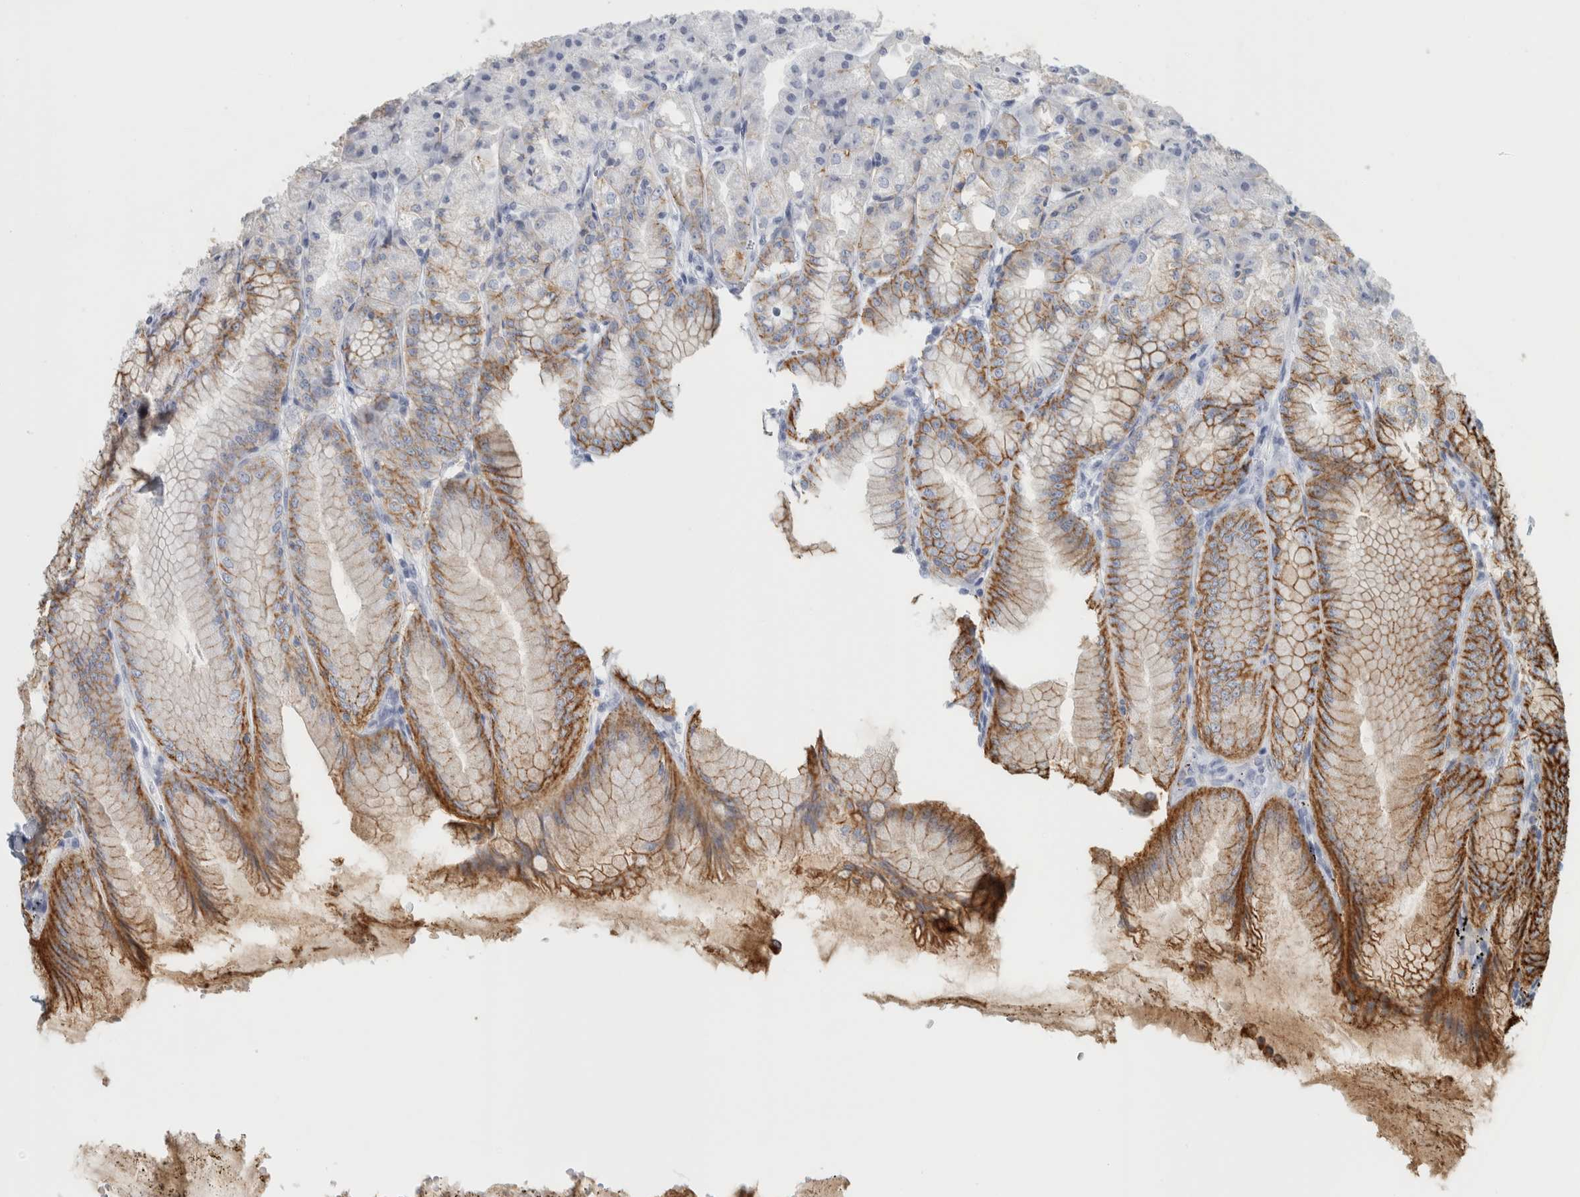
{"staining": {"intensity": "moderate", "quantity": "25%-75%", "location": "cytoplasmic/membranous"}, "tissue": "stomach", "cell_type": "Glandular cells", "image_type": "normal", "snomed": [{"axis": "morphology", "description": "Normal tissue, NOS"}, {"axis": "topography", "description": "Stomach, lower"}], "caption": "The histopathology image demonstrates immunohistochemical staining of benign stomach. There is moderate cytoplasmic/membranous positivity is seen in about 25%-75% of glandular cells.", "gene": "TSPAN8", "patient": {"sex": "male", "age": 71}}